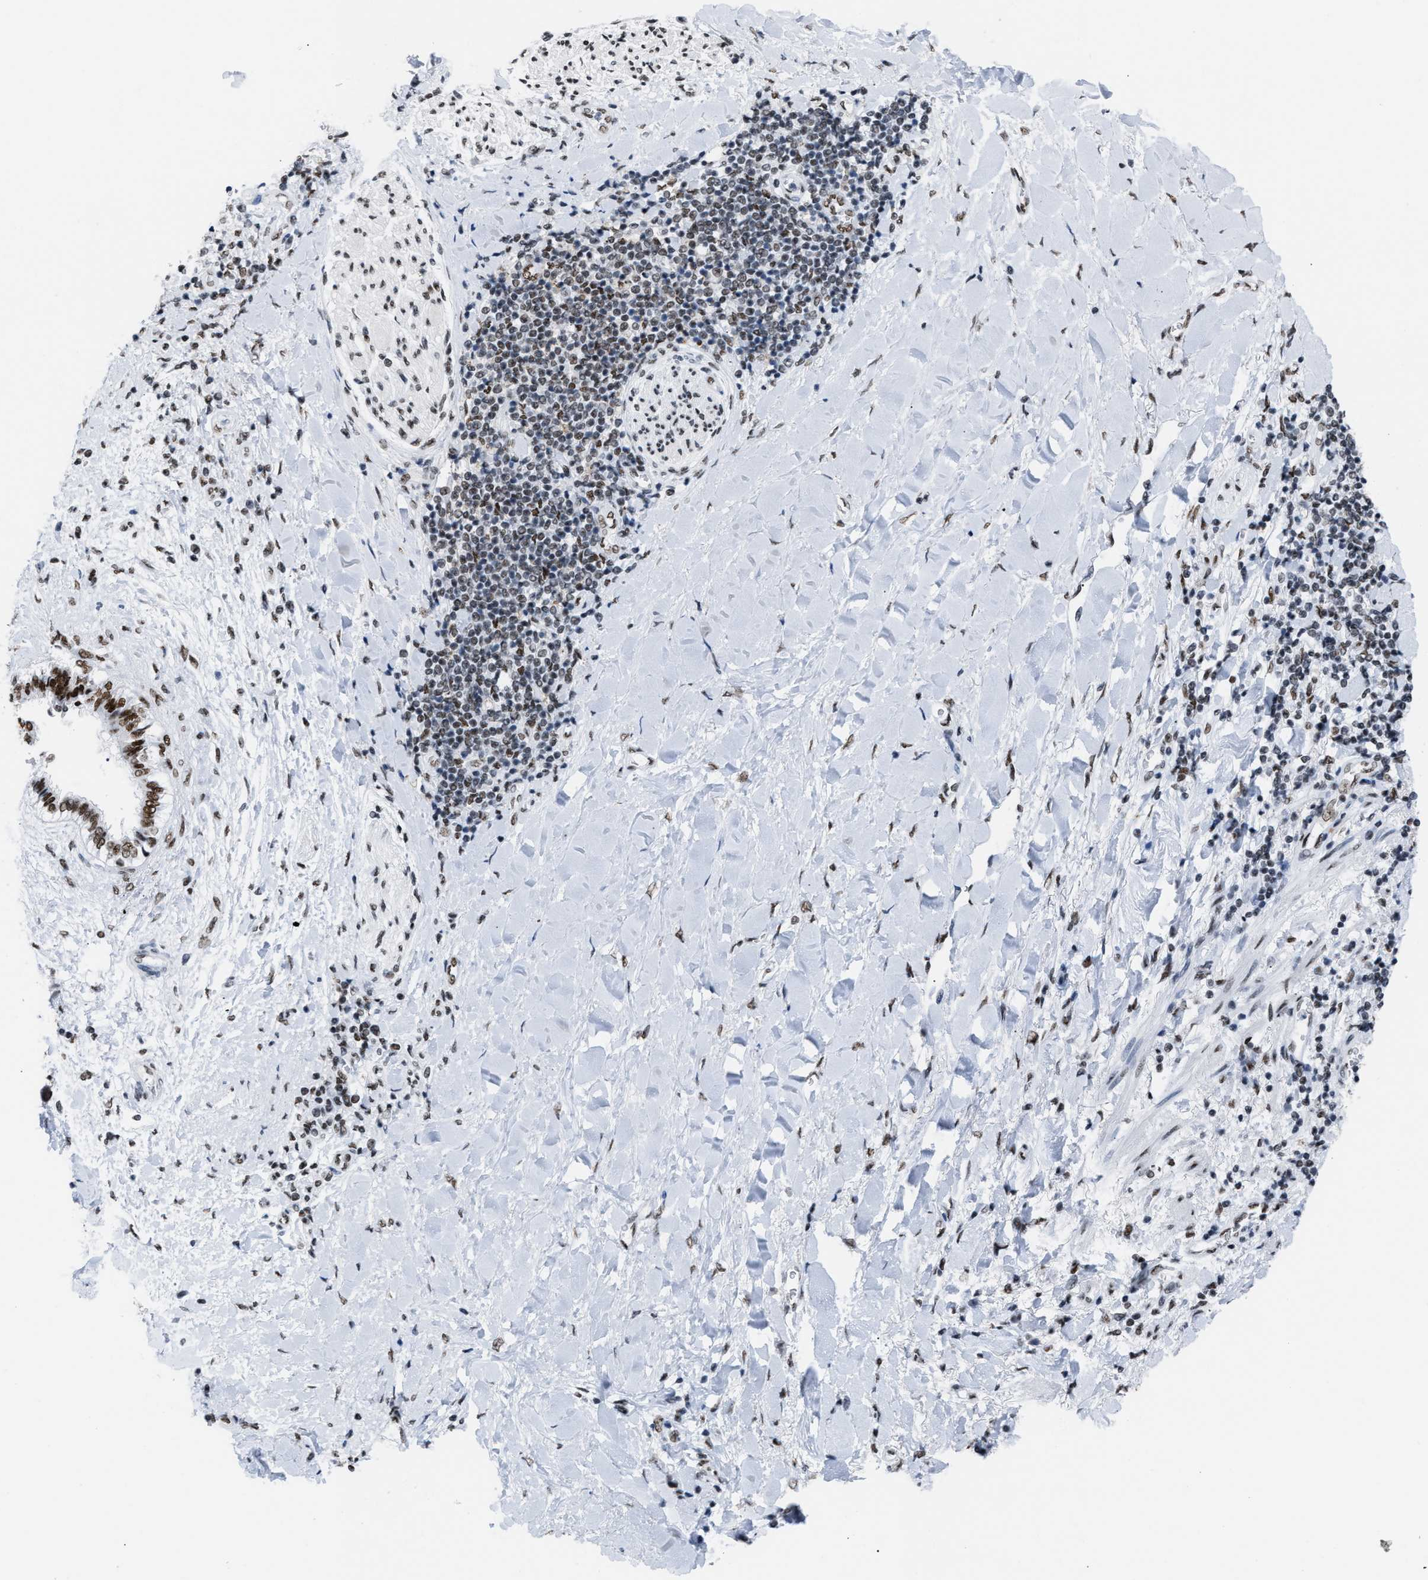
{"staining": {"intensity": "strong", "quantity": ">75%", "location": "nuclear"}, "tissue": "liver cancer", "cell_type": "Tumor cells", "image_type": "cancer", "snomed": [{"axis": "morphology", "description": "Cholangiocarcinoma"}, {"axis": "topography", "description": "Liver"}], "caption": "Immunohistochemical staining of human liver cancer (cholangiocarcinoma) demonstrates high levels of strong nuclear staining in about >75% of tumor cells. The protein of interest is shown in brown color, while the nuclei are stained blue.", "gene": "CCAR2", "patient": {"sex": "male", "age": 50}}